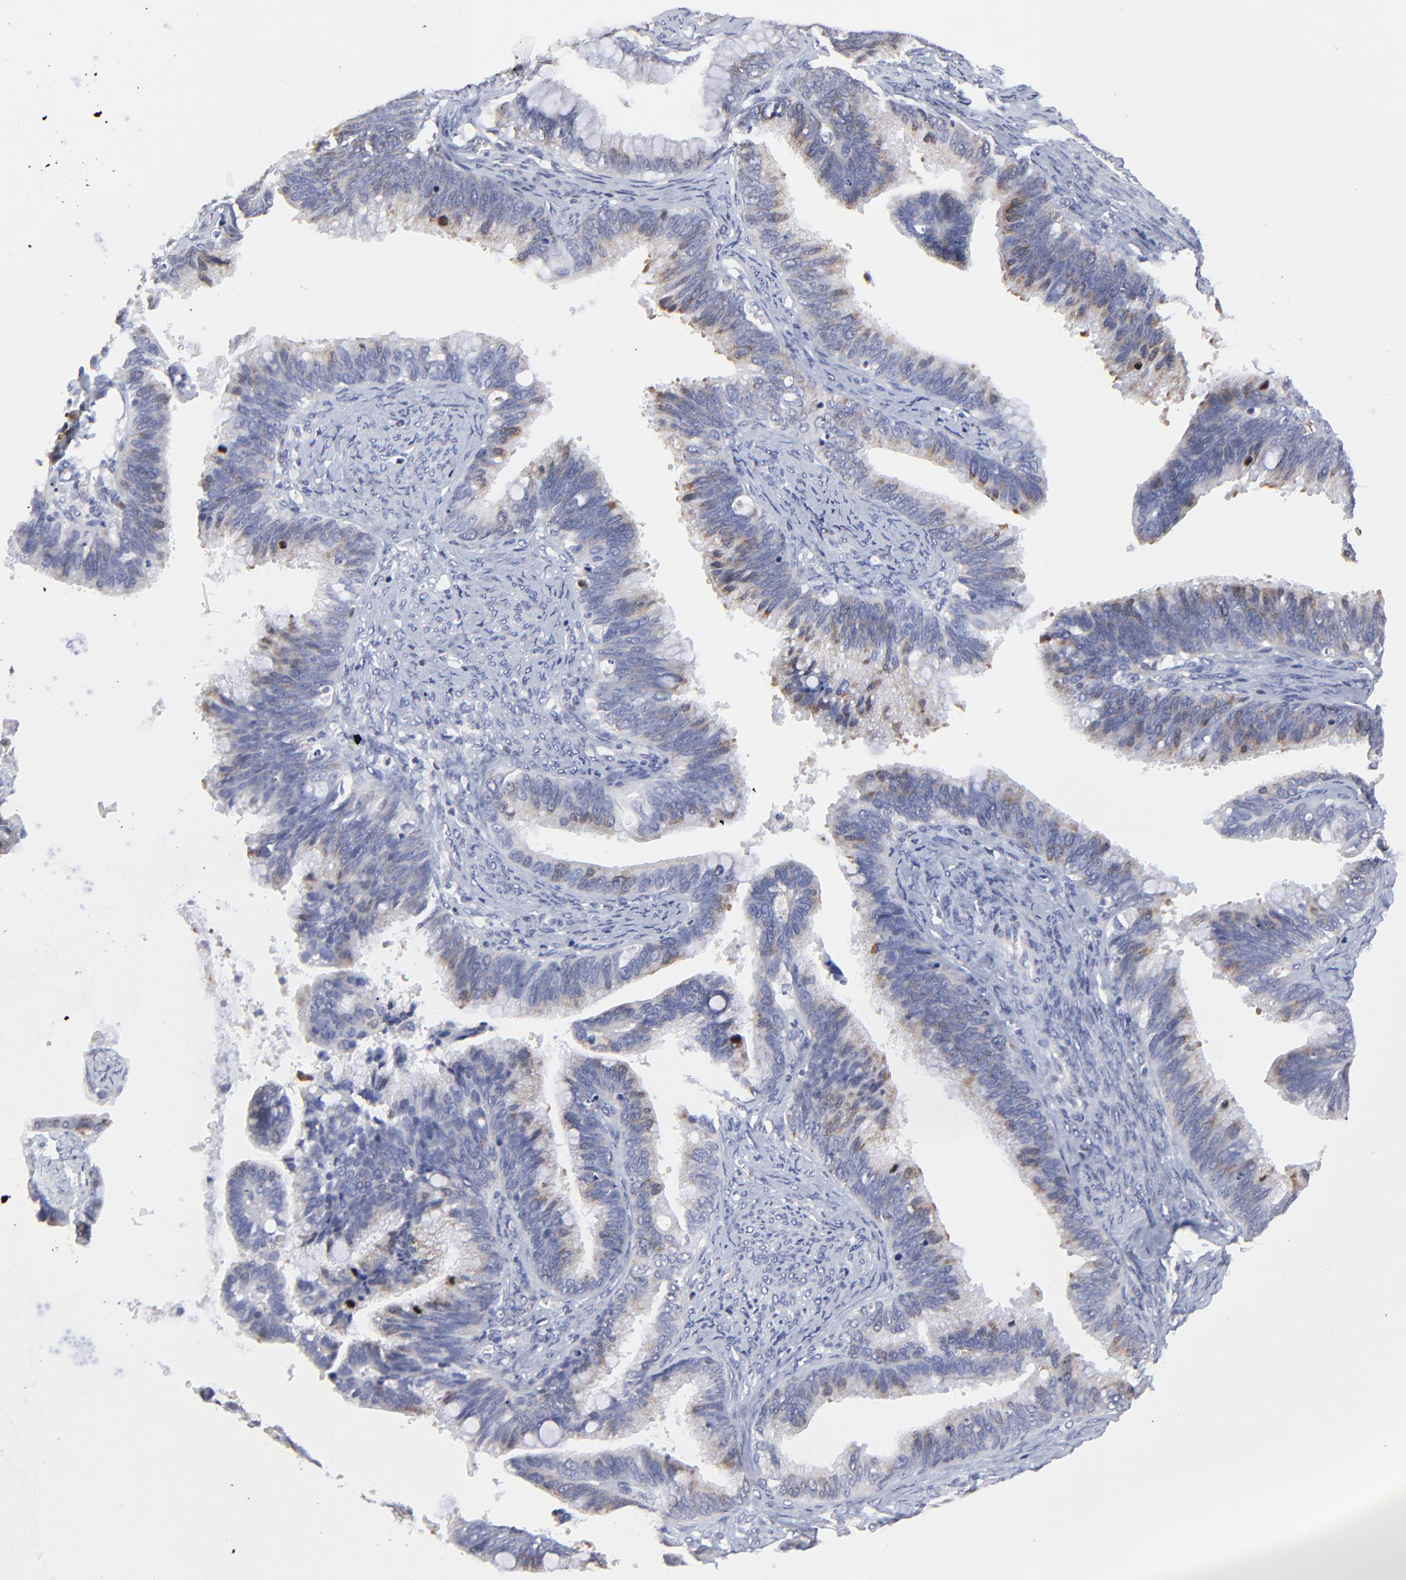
{"staining": {"intensity": "weak", "quantity": "<25%", "location": "cytoplasmic/membranous,nuclear"}, "tissue": "cervical cancer", "cell_type": "Tumor cells", "image_type": "cancer", "snomed": [{"axis": "morphology", "description": "Adenocarcinoma, NOS"}, {"axis": "topography", "description": "Cervix"}], "caption": "Tumor cells show no significant expression in cervical cancer (adenocarcinoma).", "gene": "NCAPH", "patient": {"sex": "female", "age": 47}}